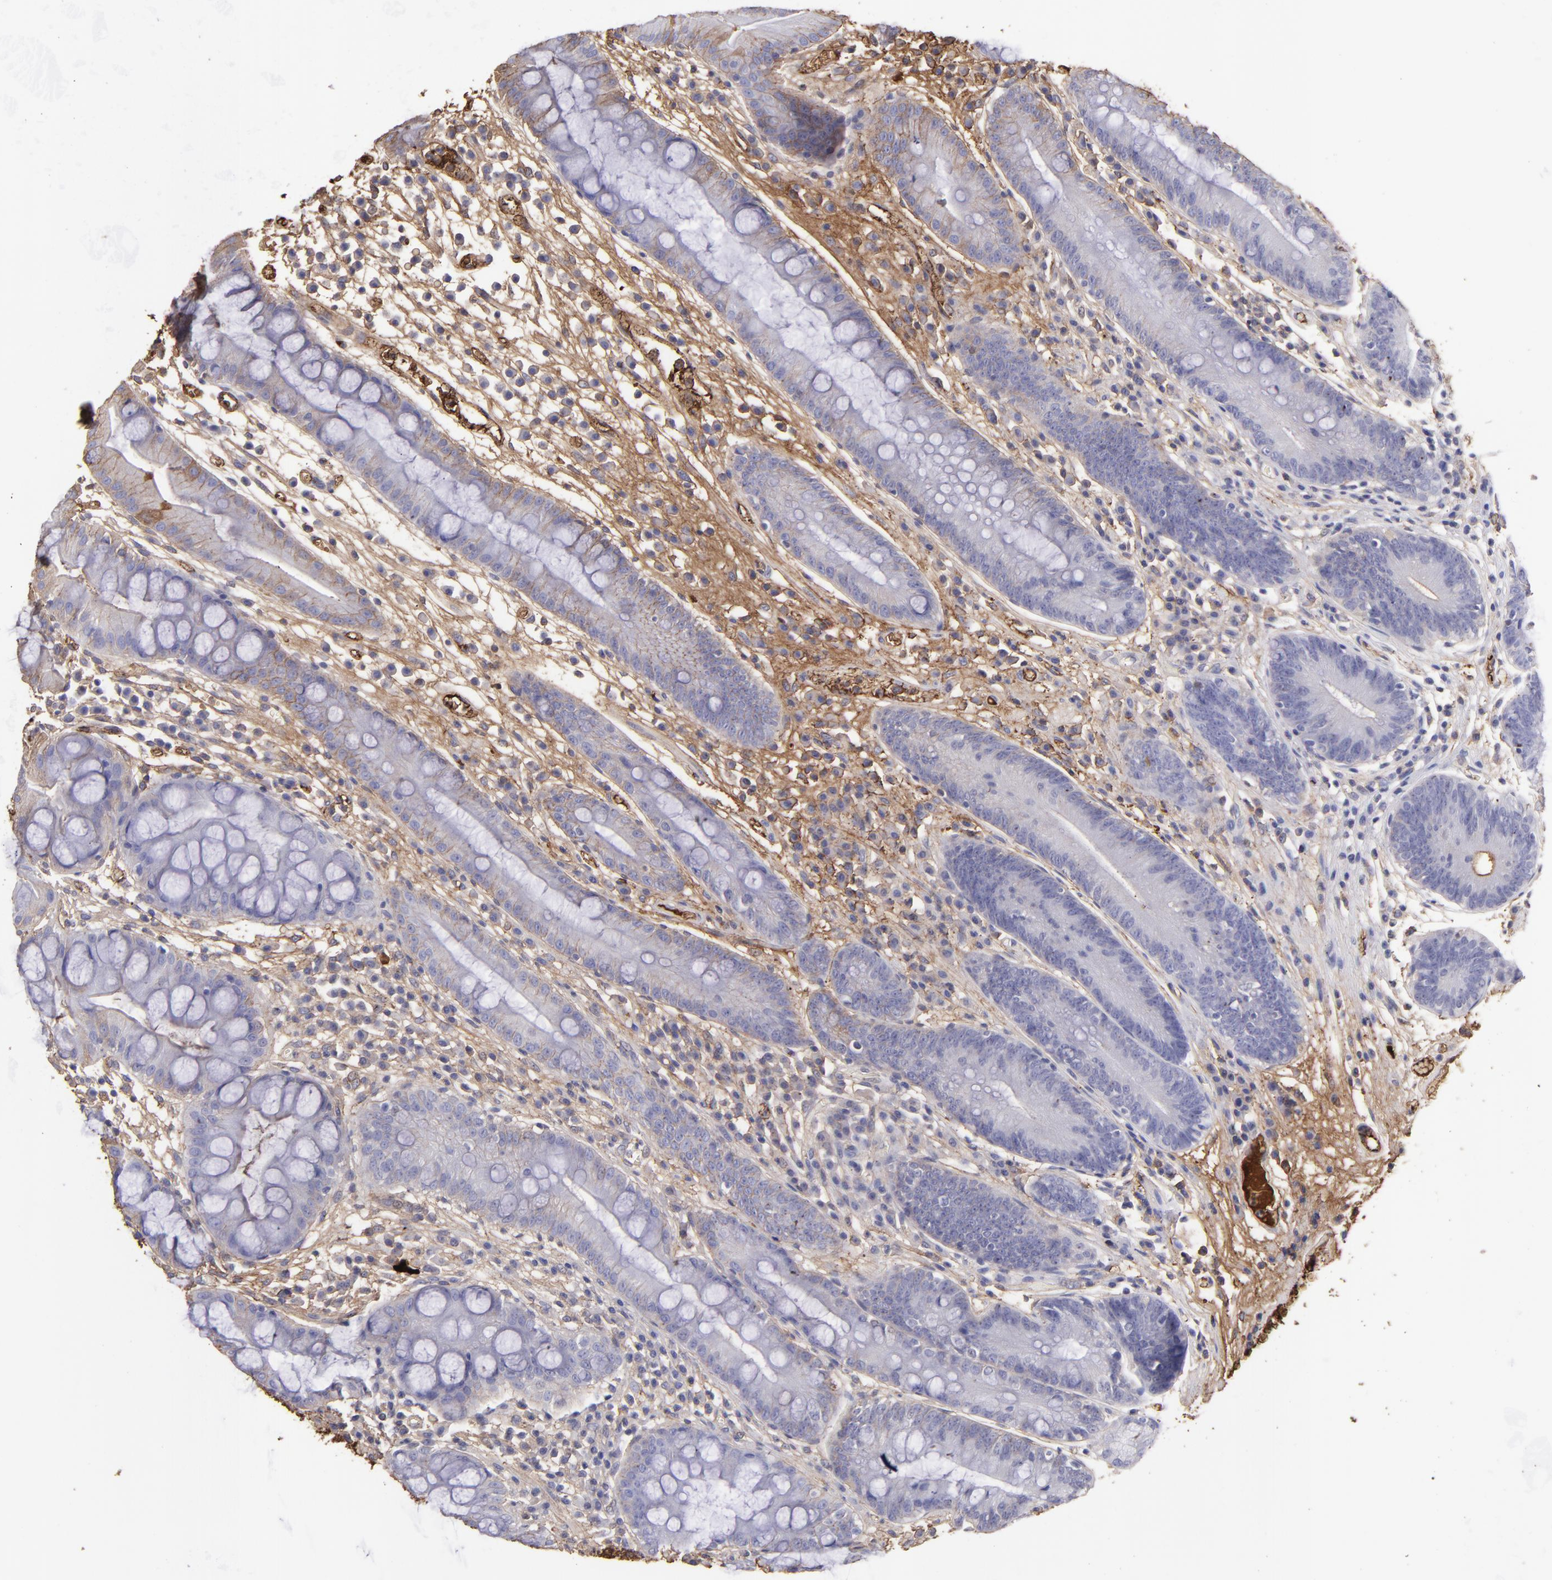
{"staining": {"intensity": "moderate", "quantity": "<25%", "location": "cytoplasmic/membranous"}, "tissue": "stomach", "cell_type": "Glandular cells", "image_type": "normal", "snomed": [{"axis": "morphology", "description": "Normal tissue, NOS"}, {"axis": "morphology", "description": "Inflammation, NOS"}, {"axis": "topography", "description": "Stomach, lower"}], "caption": "High-power microscopy captured an immunohistochemistry (IHC) histopathology image of benign stomach, revealing moderate cytoplasmic/membranous staining in about <25% of glandular cells.", "gene": "FGB", "patient": {"sex": "male", "age": 59}}